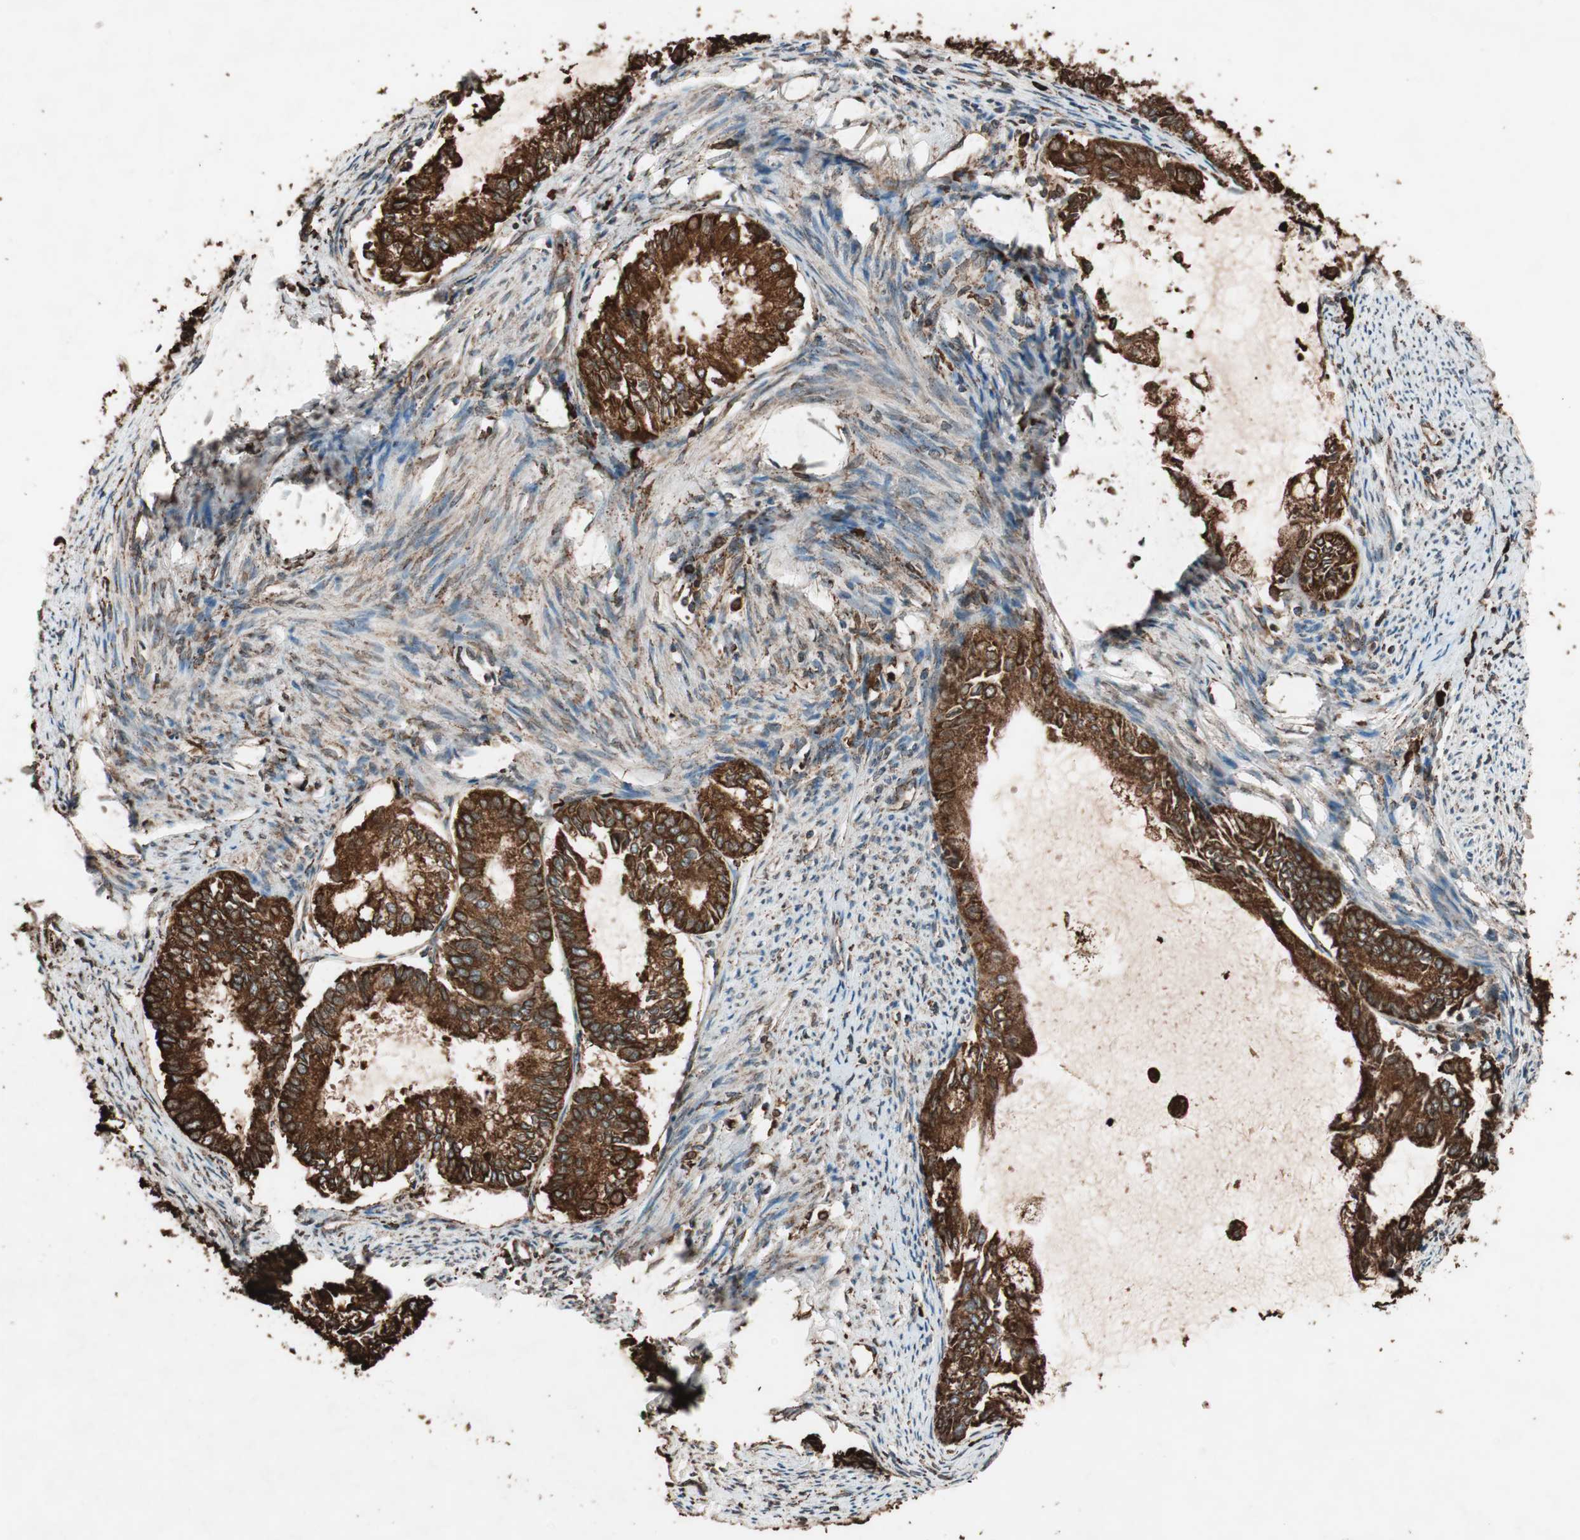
{"staining": {"intensity": "strong", "quantity": ">75%", "location": "cytoplasmic/membranous"}, "tissue": "endometrial cancer", "cell_type": "Tumor cells", "image_type": "cancer", "snomed": [{"axis": "morphology", "description": "Adenocarcinoma, NOS"}, {"axis": "topography", "description": "Endometrium"}], "caption": "An immunohistochemistry (IHC) image of neoplastic tissue is shown. Protein staining in brown labels strong cytoplasmic/membranous positivity in endometrial cancer (adenocarcinoma) within tumor cells.", "gene": "VEGFA", "patient": {"sex": "female", "age": 86}}